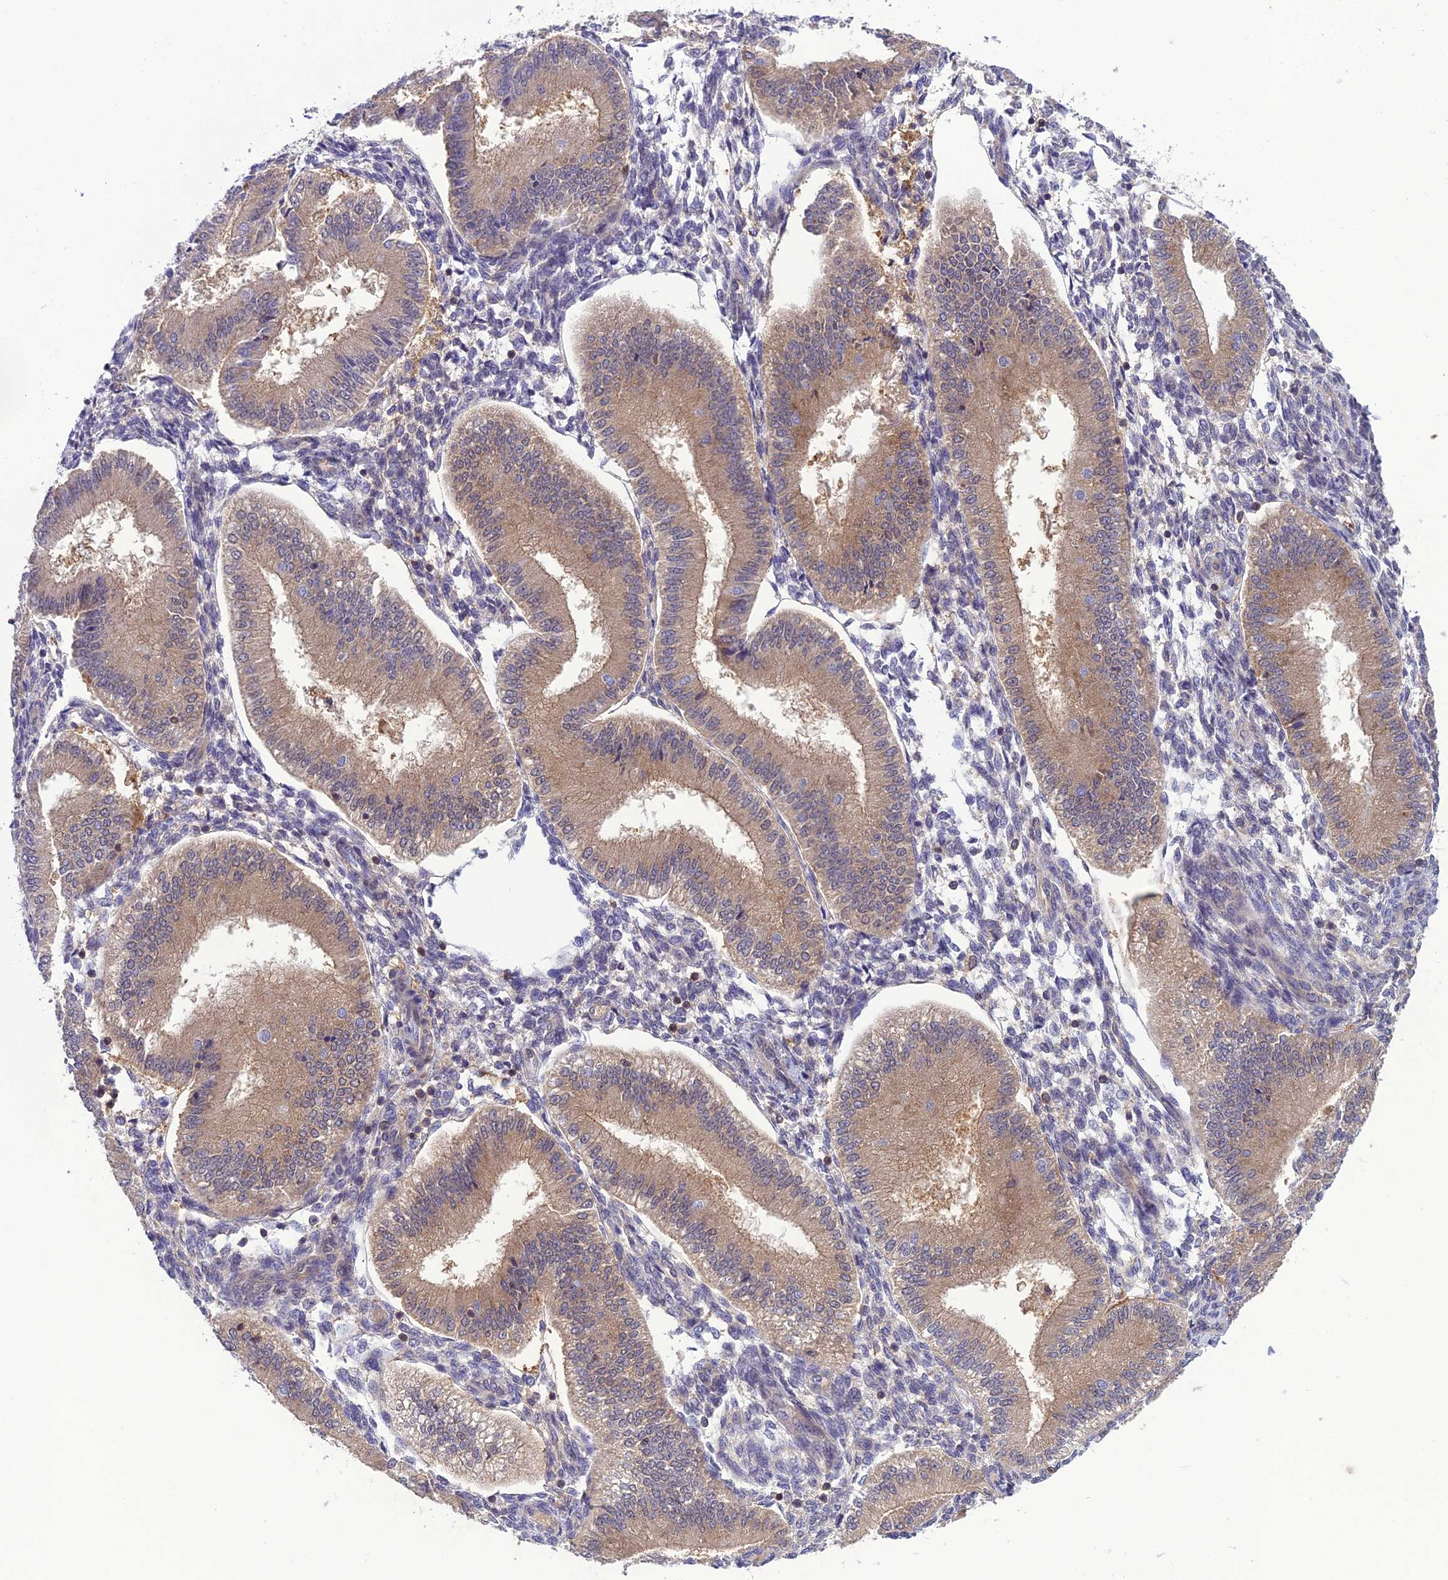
{"staining": {"intensity": "negative", "quantity": "none", "location": "none"}, "tissue": "endometrium", "cell_type": "Cells in endometrial stroma", "image_type": "normal", "snomed": [{"axis": "morphology", "description": "Normal tissue, NOS"}, {"axis": "topography", "description": "Endometrium"}], "caption": "Cells in endometrial stroma show no significant protein staining in unremarkable endometrium. (DAB (3,3'-diaminobenzidine) immunohistochemistry visualized using brightfield microscopy, high magnification).", "gene": "GDF6", "patient": {"sex": "female", "age": 39}}